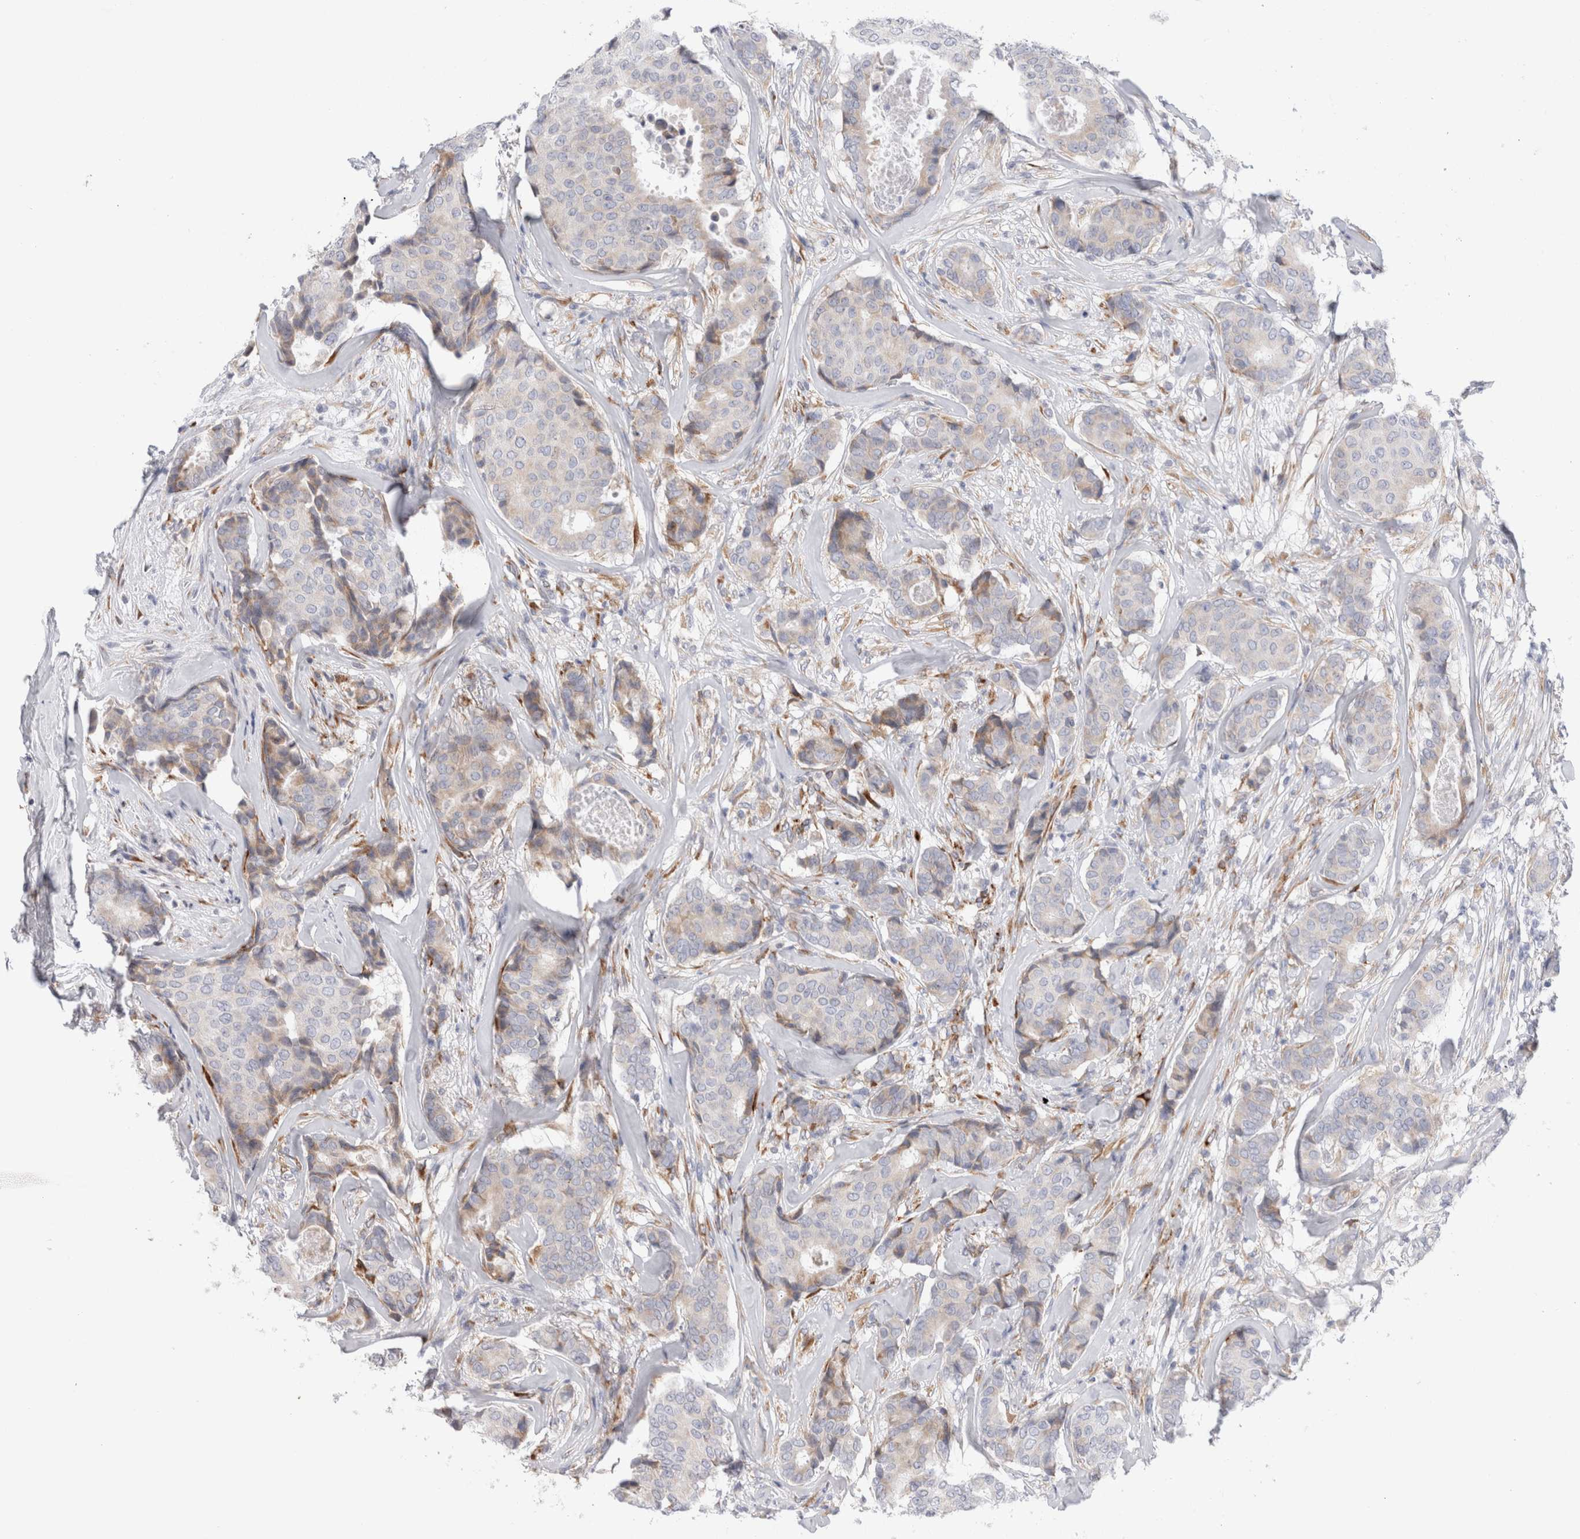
{"staining": {"intensity": "weak", "quantity": "<25%", "location": "cytoplasmic/membranous"}, "tissue": "breast cancer", "cell_type": "Tumor cells", "image_type": "cancer", "snomed": [{"axis": "morphology", "description": "Duct carcinoma"}, {"axis": "topography", "description": "Breast"}], "caption": "This is an immunohistochemistry histopathology image of human breast cancer (intraductal carcinoma). There is no staining in tumor cells.", "gene": "CNPY4", "patient": {"sex": "female", "age": 75}}